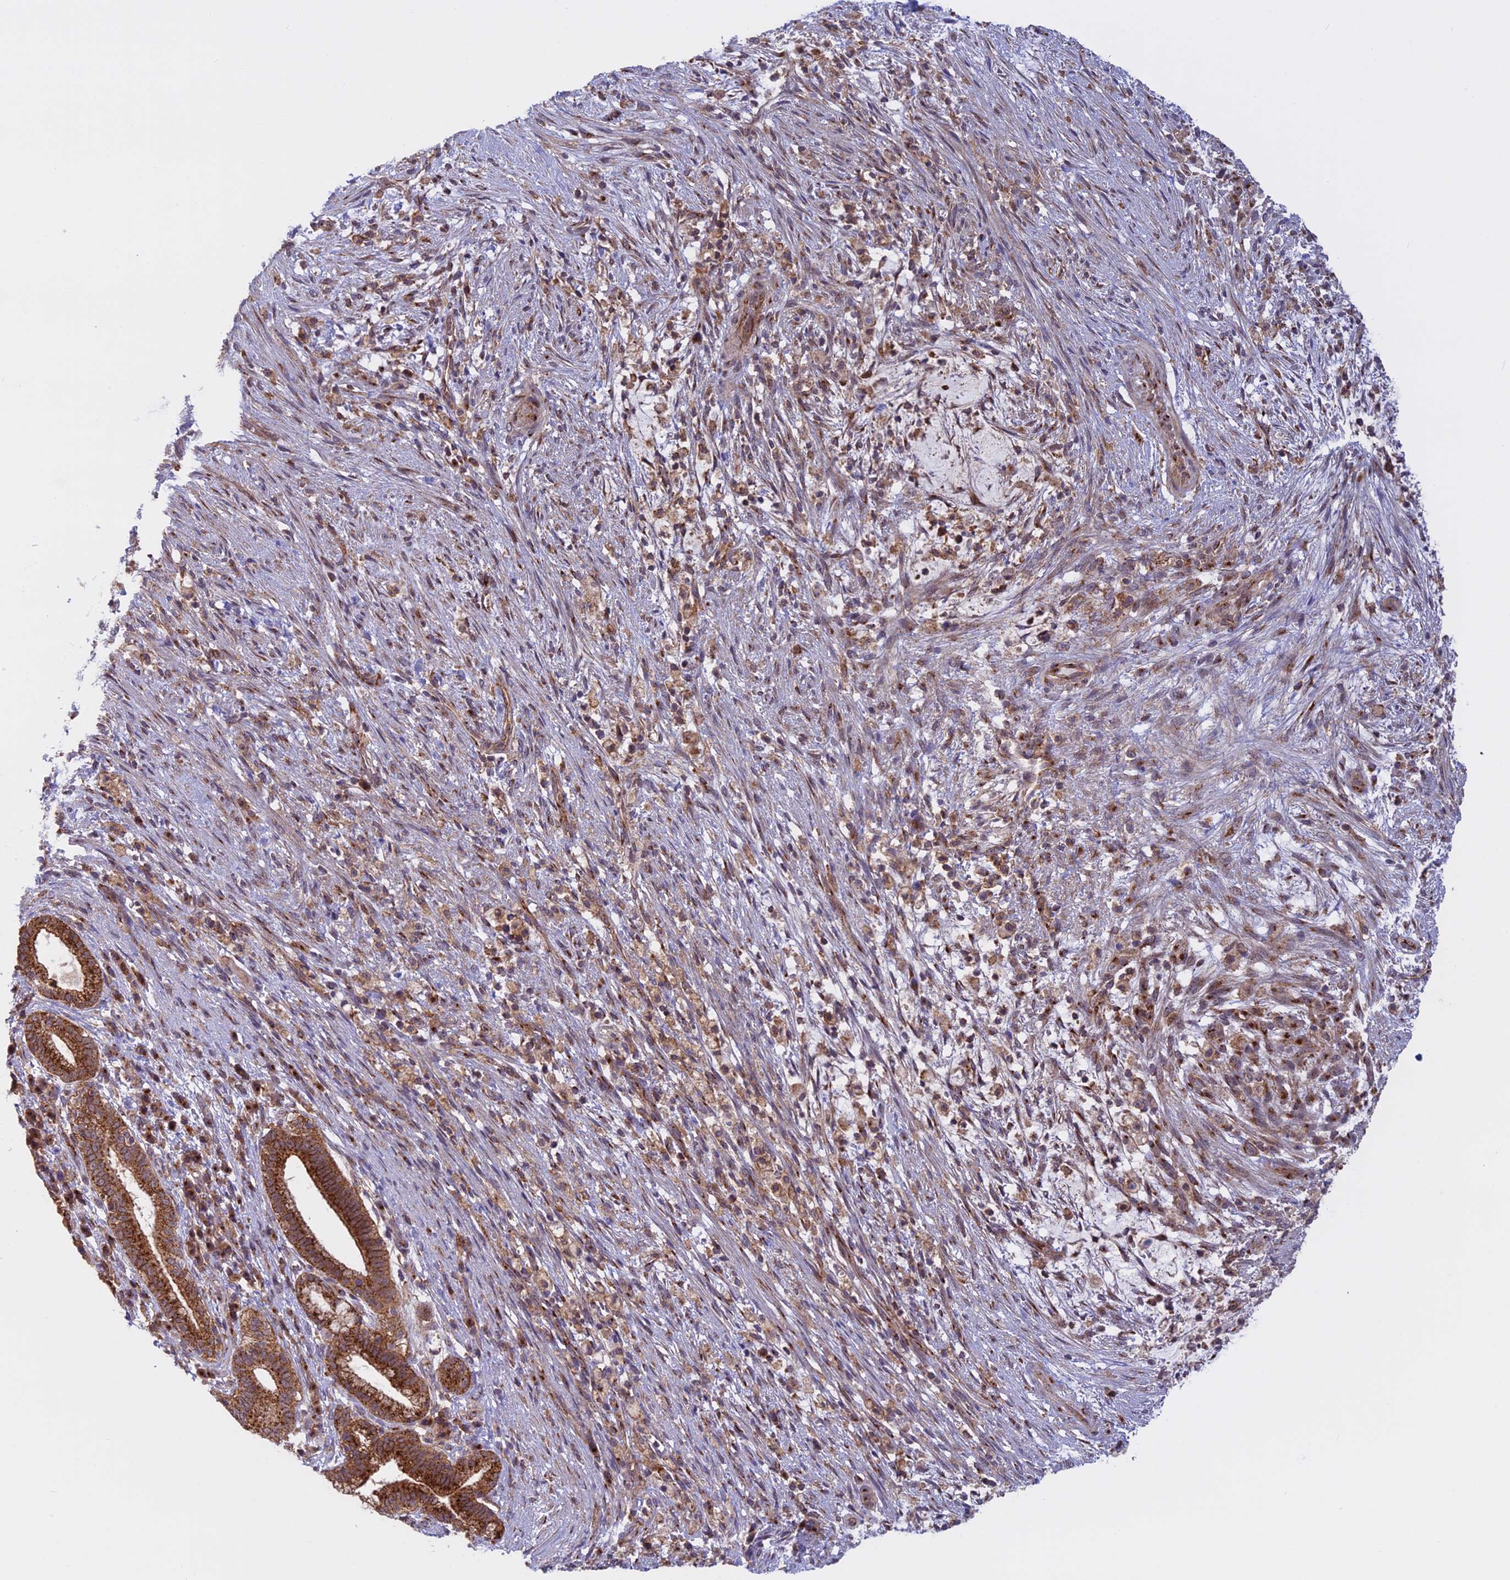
{"staining": {"intensity": "strong", "quantity": ">75%", "location": "cytoplasmic/membranous"}, "tissue": "liver cancer", "cell_type": "Tumor cells", "image_type": "cancer", "snomed": [{"axis": "morphology", "description": "Normal tissue, NOS"}, {"axis": "morphology", "description": "Cholangiocarcinoma"}, {"axis": "topography", "description": "Liver"}, {"axis": "topography", "description": "Peripheral nerve tissue"}], "caption": "Immunohistochemical staining of human liver cancer (cholangiocarcinoma) demonstrates high levels of strong cytoplasmic/membranous protein staining in approximately >75% of tumor cells.", "gene": "CLINT1", "patient": {"sex": "female", "age": 73}}